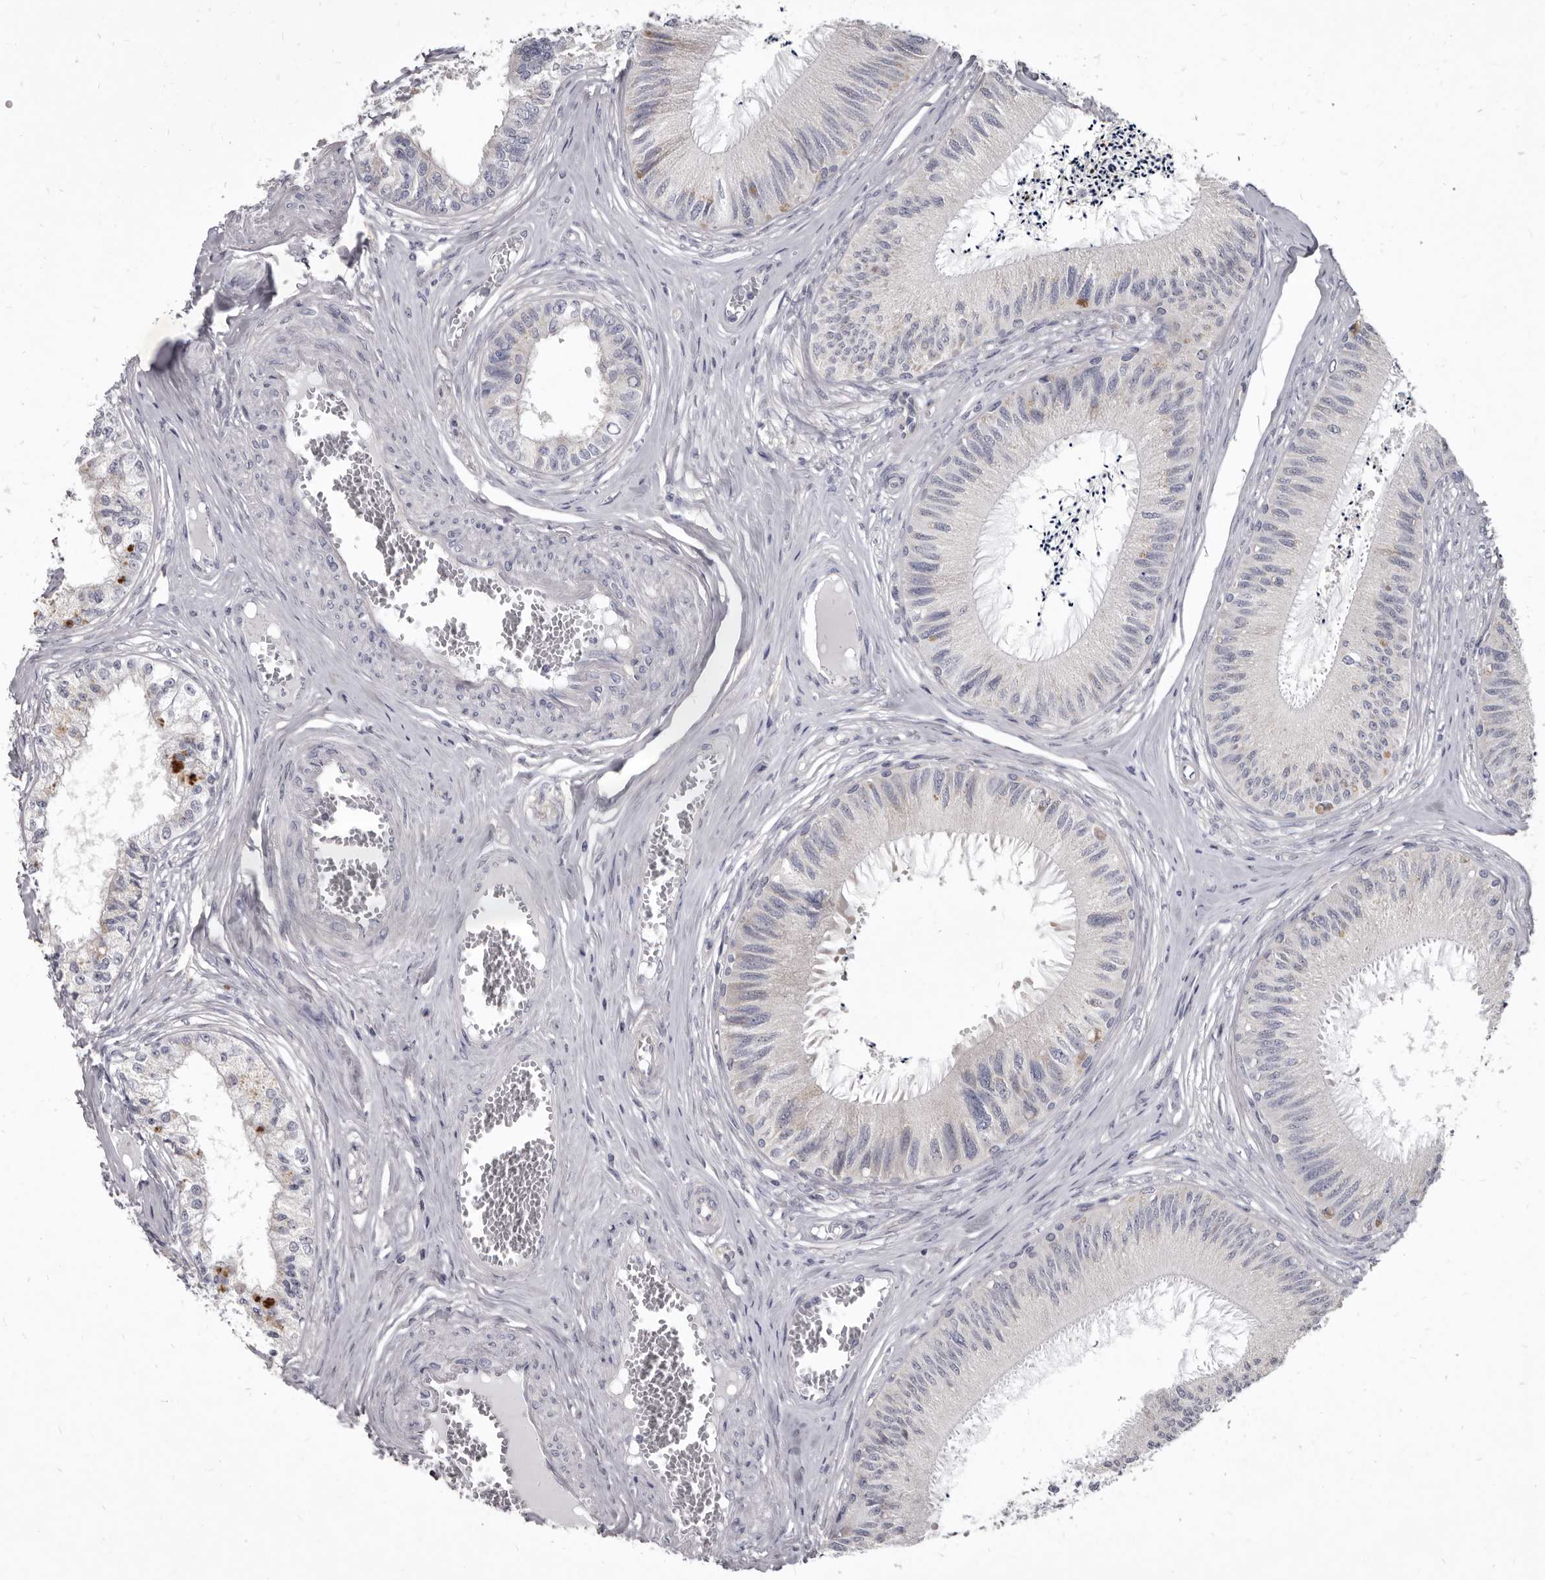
{"staining": {"intensity": "negative", "quantity": "none", "location": "none"}, "tissue": "epididymis", "cell_type": "Glandular cells", "image_type": "normal", "snomed": [{"axis": "morphology", "description": "Normal tissue, NOS"}, {"axis": "topography", "description": "Epididymis"}], "caption": "Epididymis was stained to show a protein in brown. There is no significant staining in glandular cells. Brightfield microscopy of immunohistochemistry stained with DAB (brown) and hematoxylin (blue), captured at high magnification.", "gene": "GSK3B", "patient": {"sex": "male", "age": 79}}